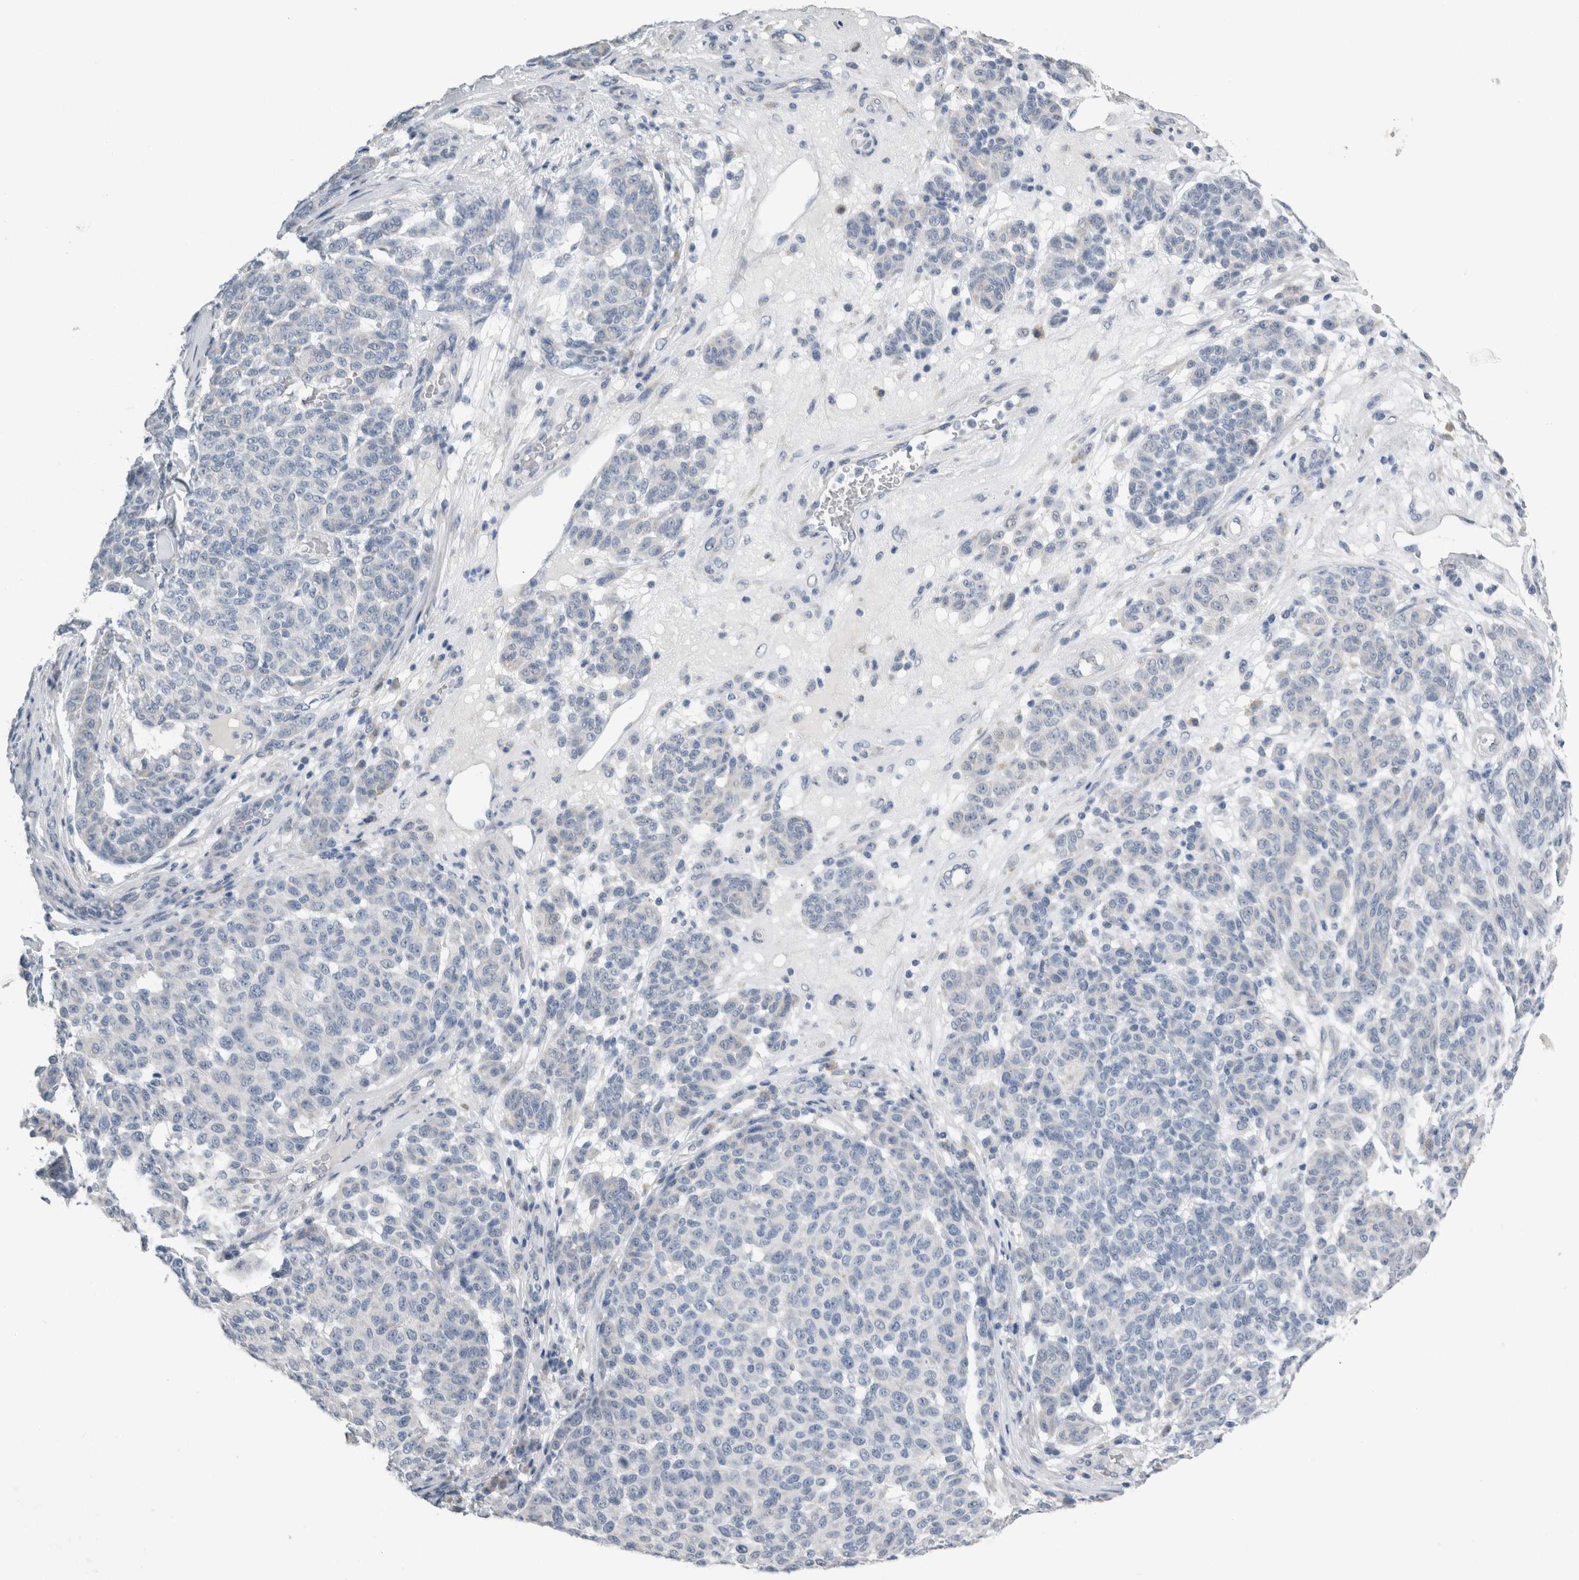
{"staining": {"intensity": "negative", "quantity": "none", "location": "none"}, "tissue": "melanoma", "cell_type": "Tumor cells", "image_type": "cancer", "snomed": [{"axis": "morphology", "description": "Malignant melanoma, NOS"}, {"axis": "topography", "description": "Skin"}], "caption": "This is an immunohistochemistry (IHC) micrograph of melanoma. There is no positivity in tumor cells.", "gene": "NEFM", "patient": {"sex": "male", "age": 59}}